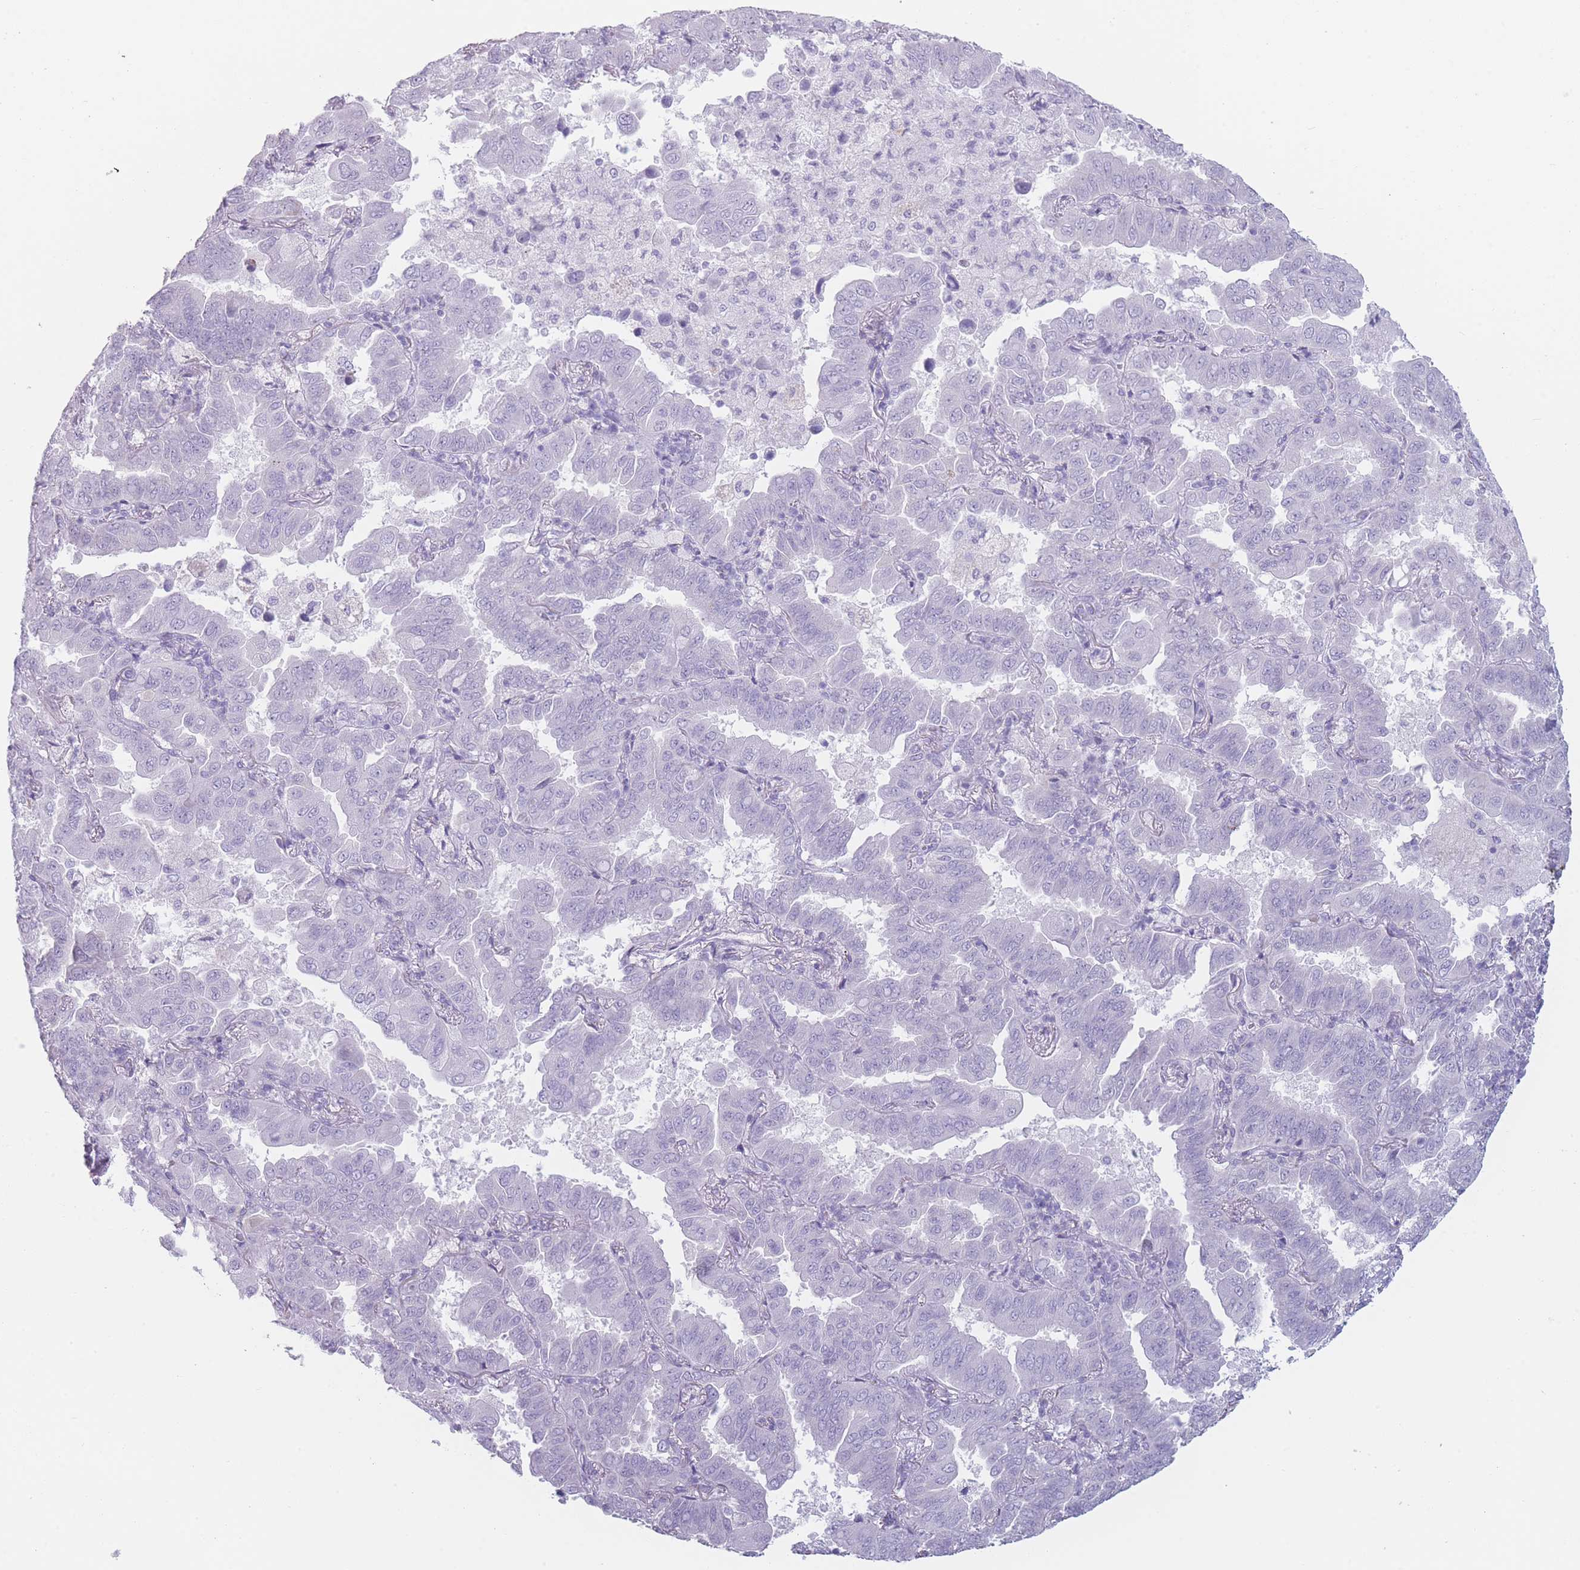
{"staining": {"intensity": "negative", "quantity": "none", "location": "none"}, "tissue": "lung cancer", "cell_type": "Tumor cells", "image_type": "cancer", "snomed": [{"axis": "morphology", "description": "Adenocarcinoma, NOS"}, {"axis": "topography", "description": "Lung"}], "caption": "Human lung cancer stained for a protein using immunohistochemistry (IHC) shows no staining in tumor cells.", "gene": "GPR12", "patient": {"sex": "male", "age": 64}}